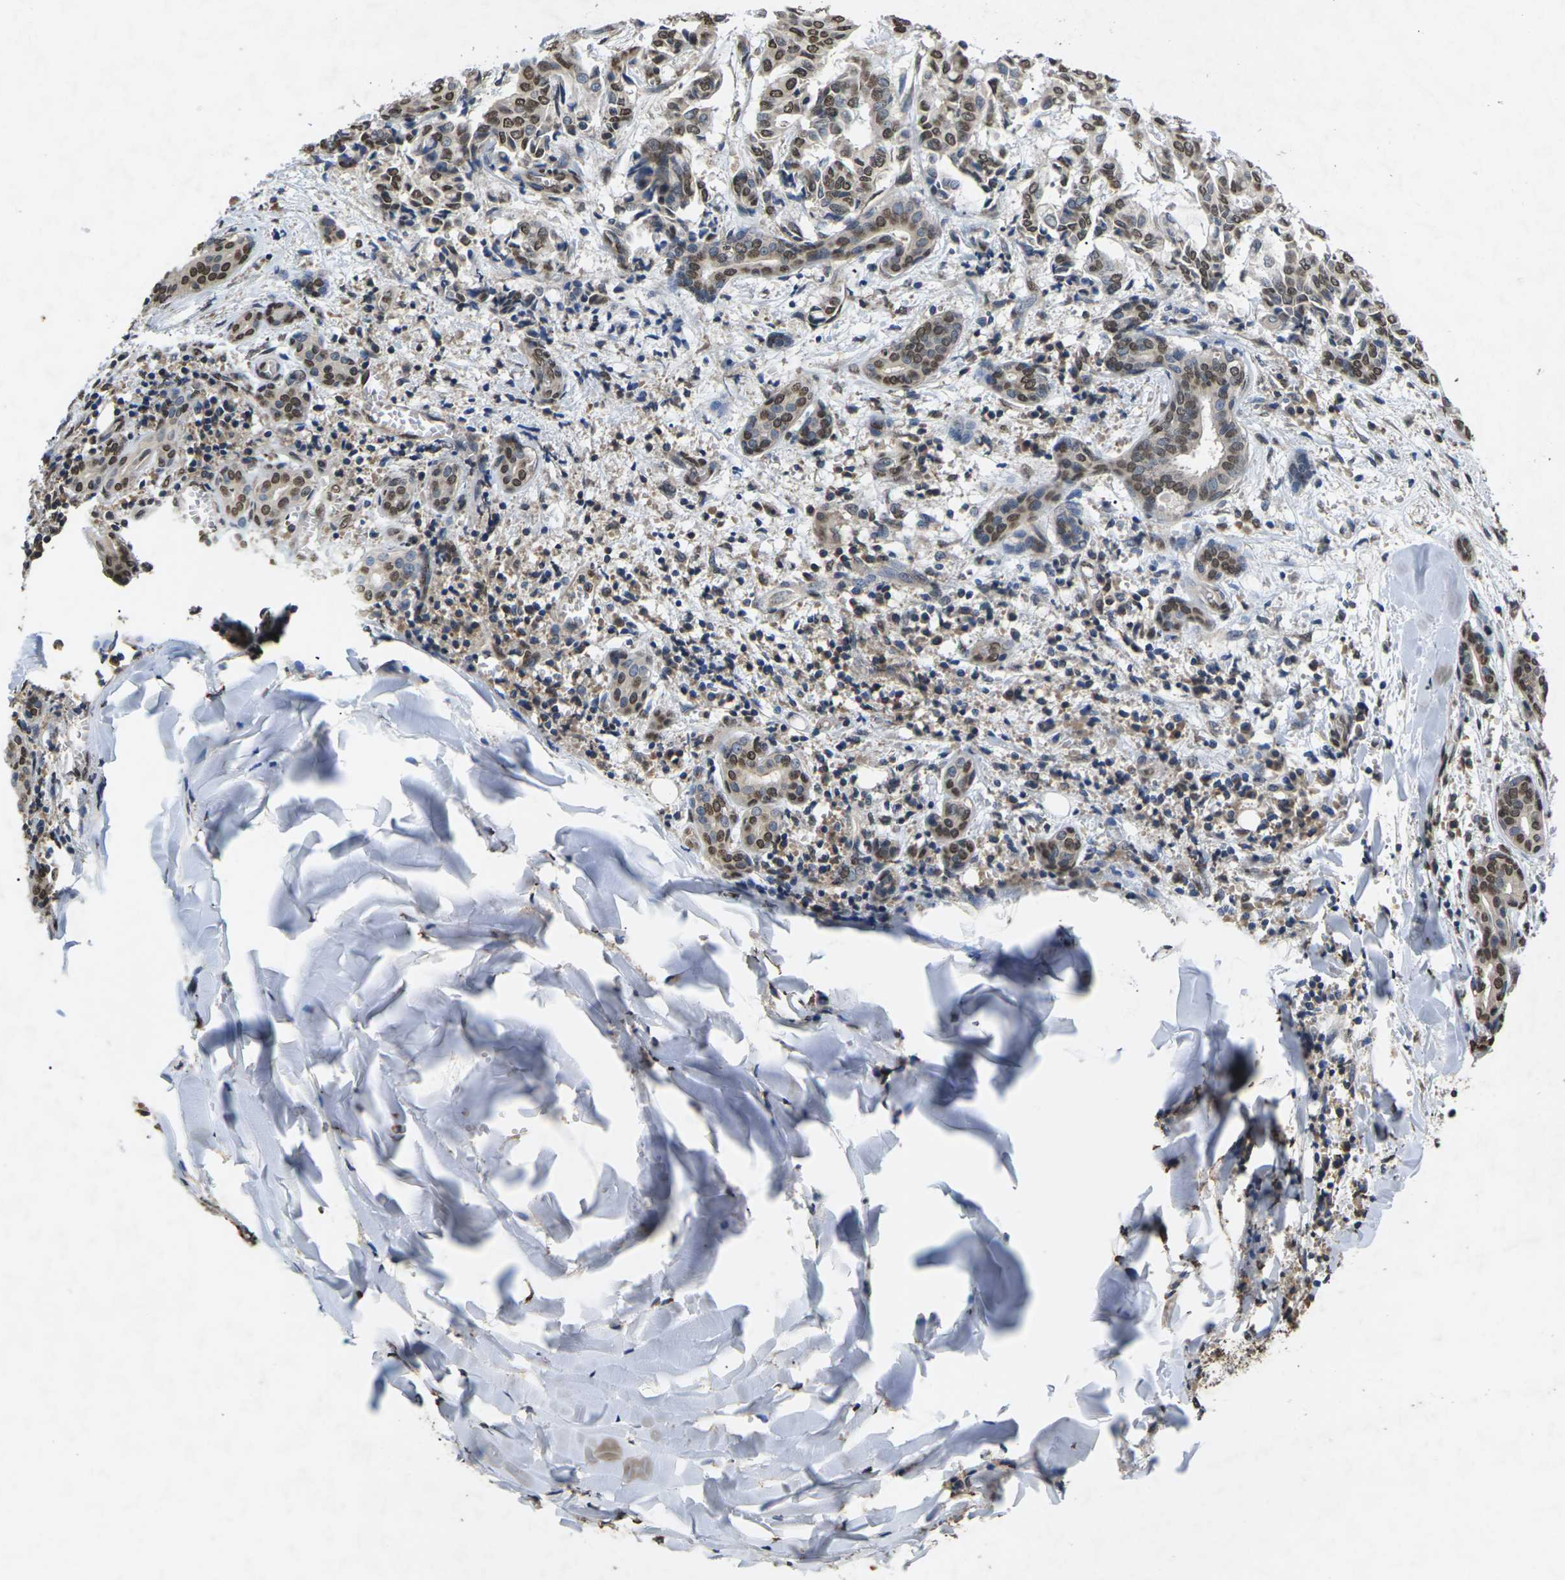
{"staining": {"intensity": "moderate", "quantity": ">75%", "location": "nuclear"}, "tissue": "head and neck cancer", "cell_type": "Tumor cells", "image_type": "cancer", "snomed": [{"axis": "morphology", "description": "Adenocarcinoma, NOS"}, {"axis": "topography", "description": "Salivary gland"}, {"axis": "topography", "description": "Head-Neck"}], "caption": "About >75% of tumor cells in adenocarcinoma (head and neck) reveal moderate nuclear protein staining as visualized by brown immunohistochemical staining.", "gene": "EMSY", "patient": {"sex": "female", "age": 59}}